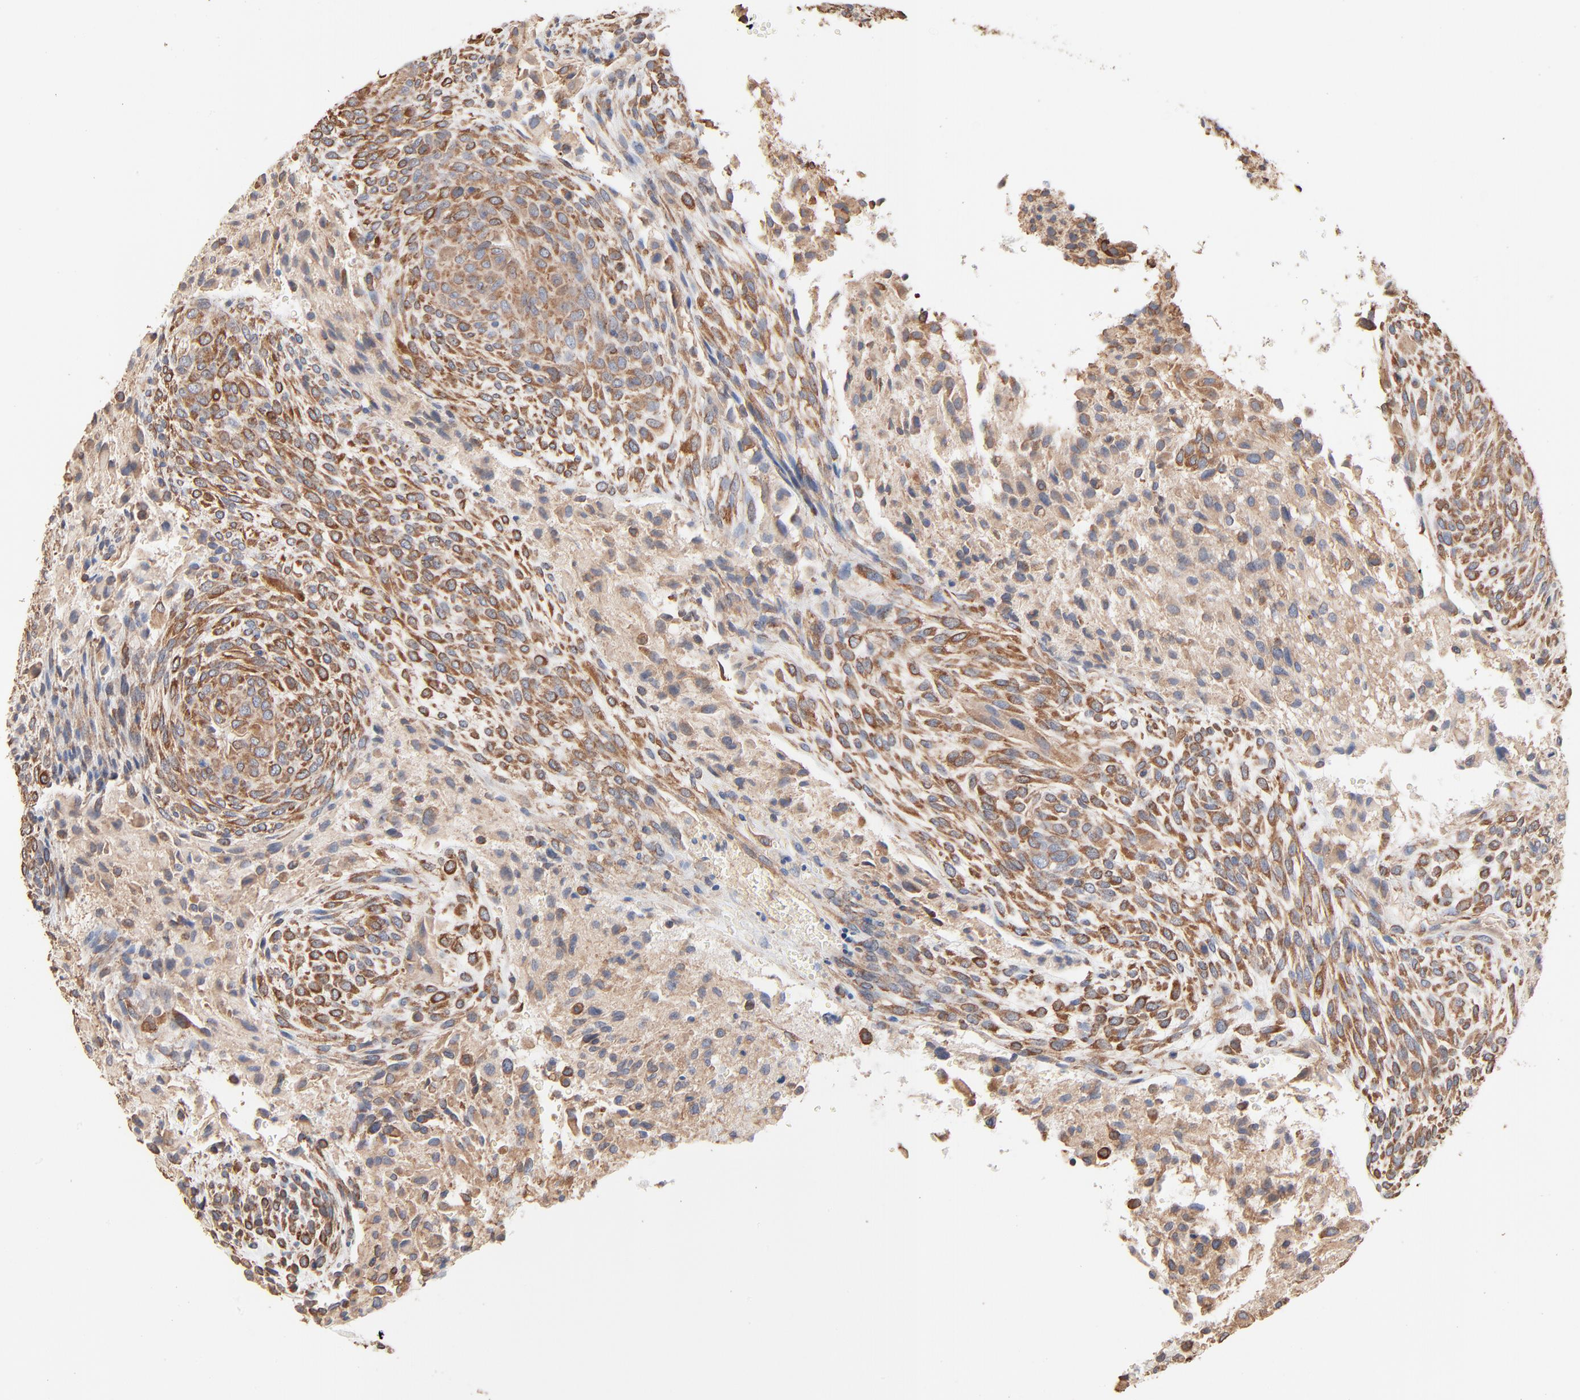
{"staining": {"intensity": "moderate", "quantity": ">75%", "location": "cytoplasmic/membranous"}, "tissue": "glioma", "cell_type": "Tumor cells", "image_type": "cancer", "snomed": [{"axis": "morphology", "description": "Glioma, malignant, High grade"}, {"axis": "topography", "description": "Cerebral cortex"}], "caption": "Immunohistochemical staining of human malignant high-grade glioma exhibits medium levels of moderate cytoplasmic/membranous positivity in about >75% of tumor cells. Nuclei are stained in blue.", "gene": "ABCD4", "patient": {"sex": "female", "age": 55}}